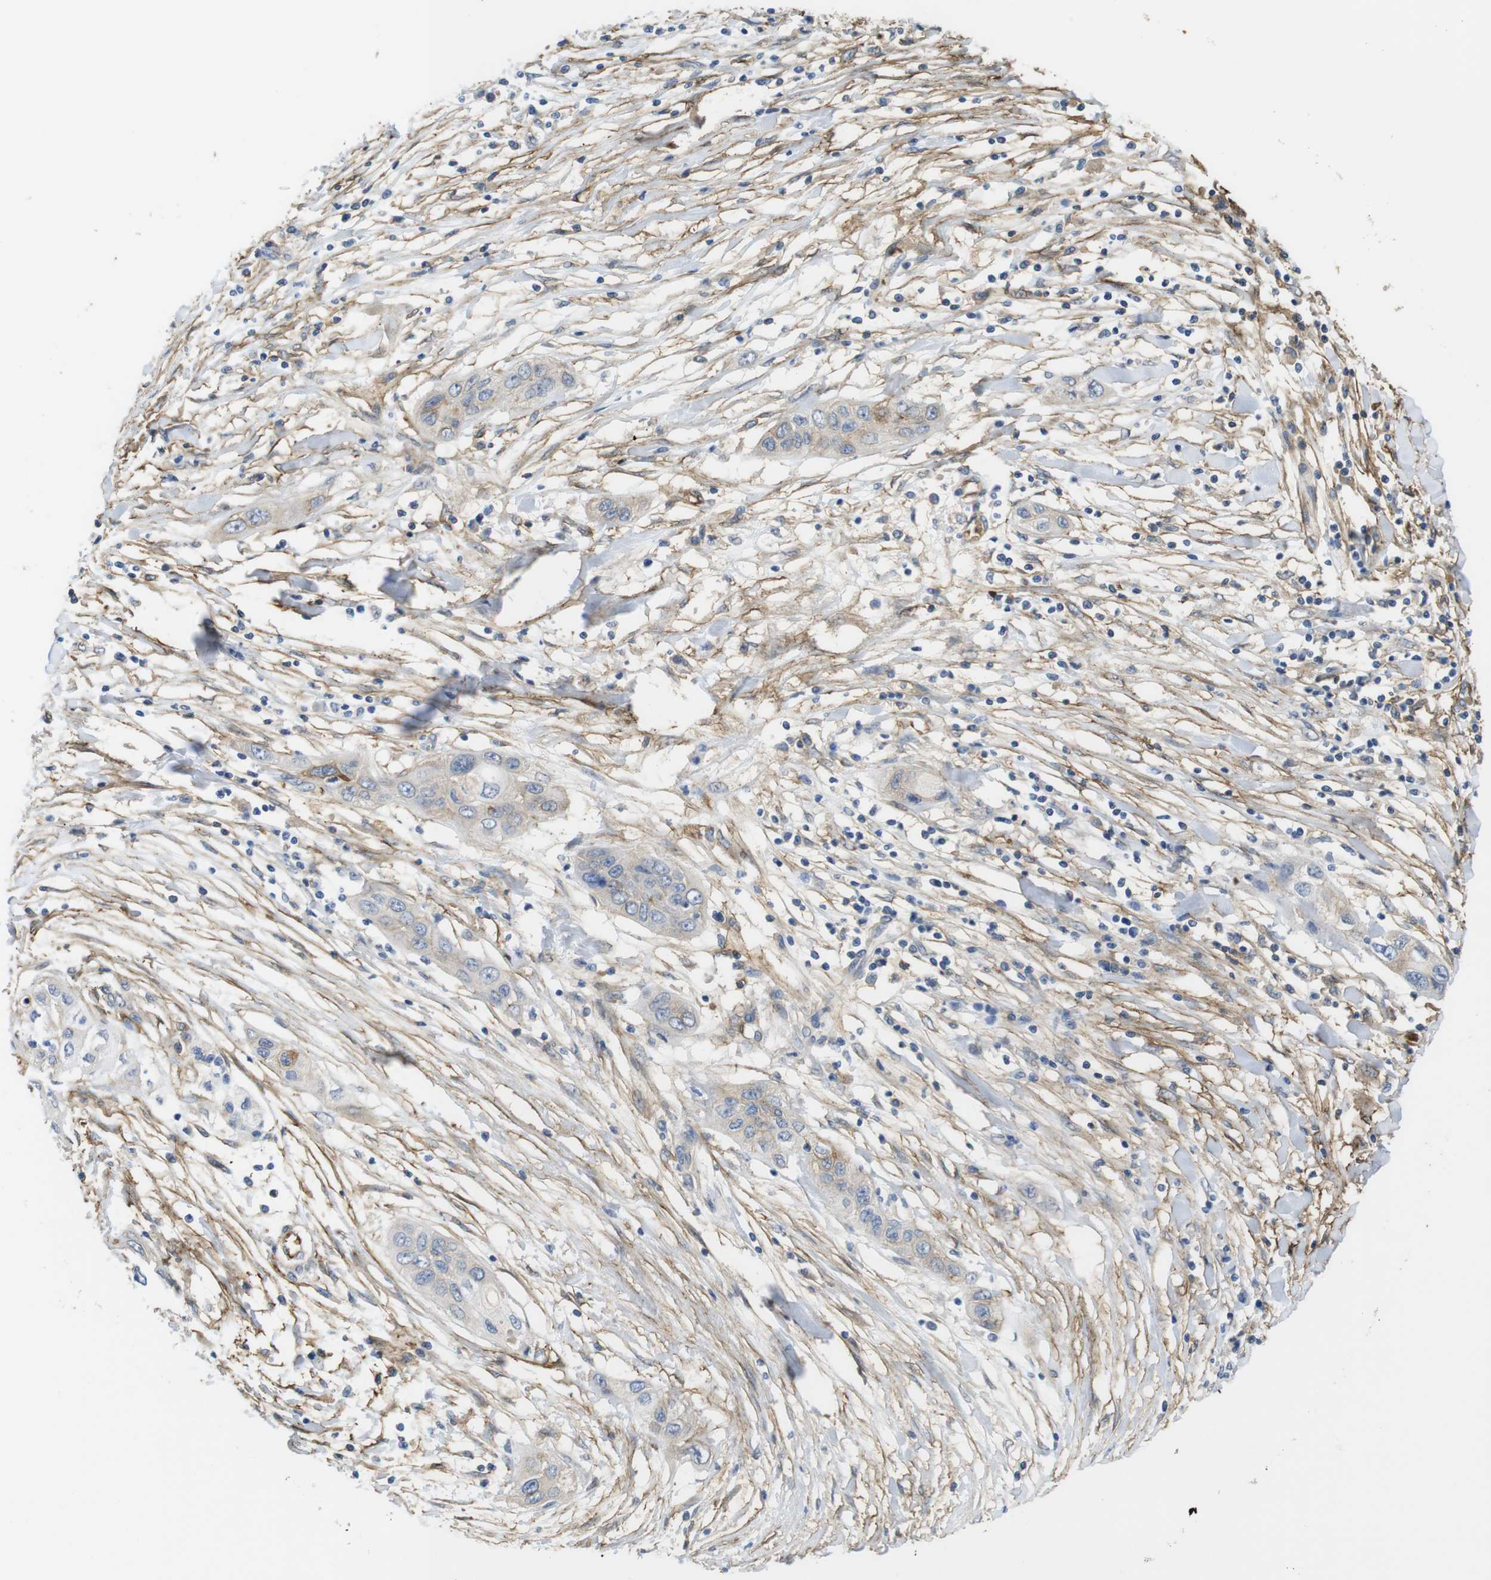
{"staining": {"intensity": "negative", "quantity": "none", "location": "none"}, "tissue": "pancreatic cancer", "cell_type": "Tumor cells", "image_type": "cancer", "snomed": [{"axis": "morphology", "description": "Adenocarcinoma, NOS"}, {"axis": "topography", "description": "Pancreas"}], "caption": "Tumor cells are negative for protein expression in human pancreatic adenocarcinoma. (DAB immunohistochemistry, high magnification).", "gene": "CYBRD1", "patient": {"sex": "female", "age": 70}}